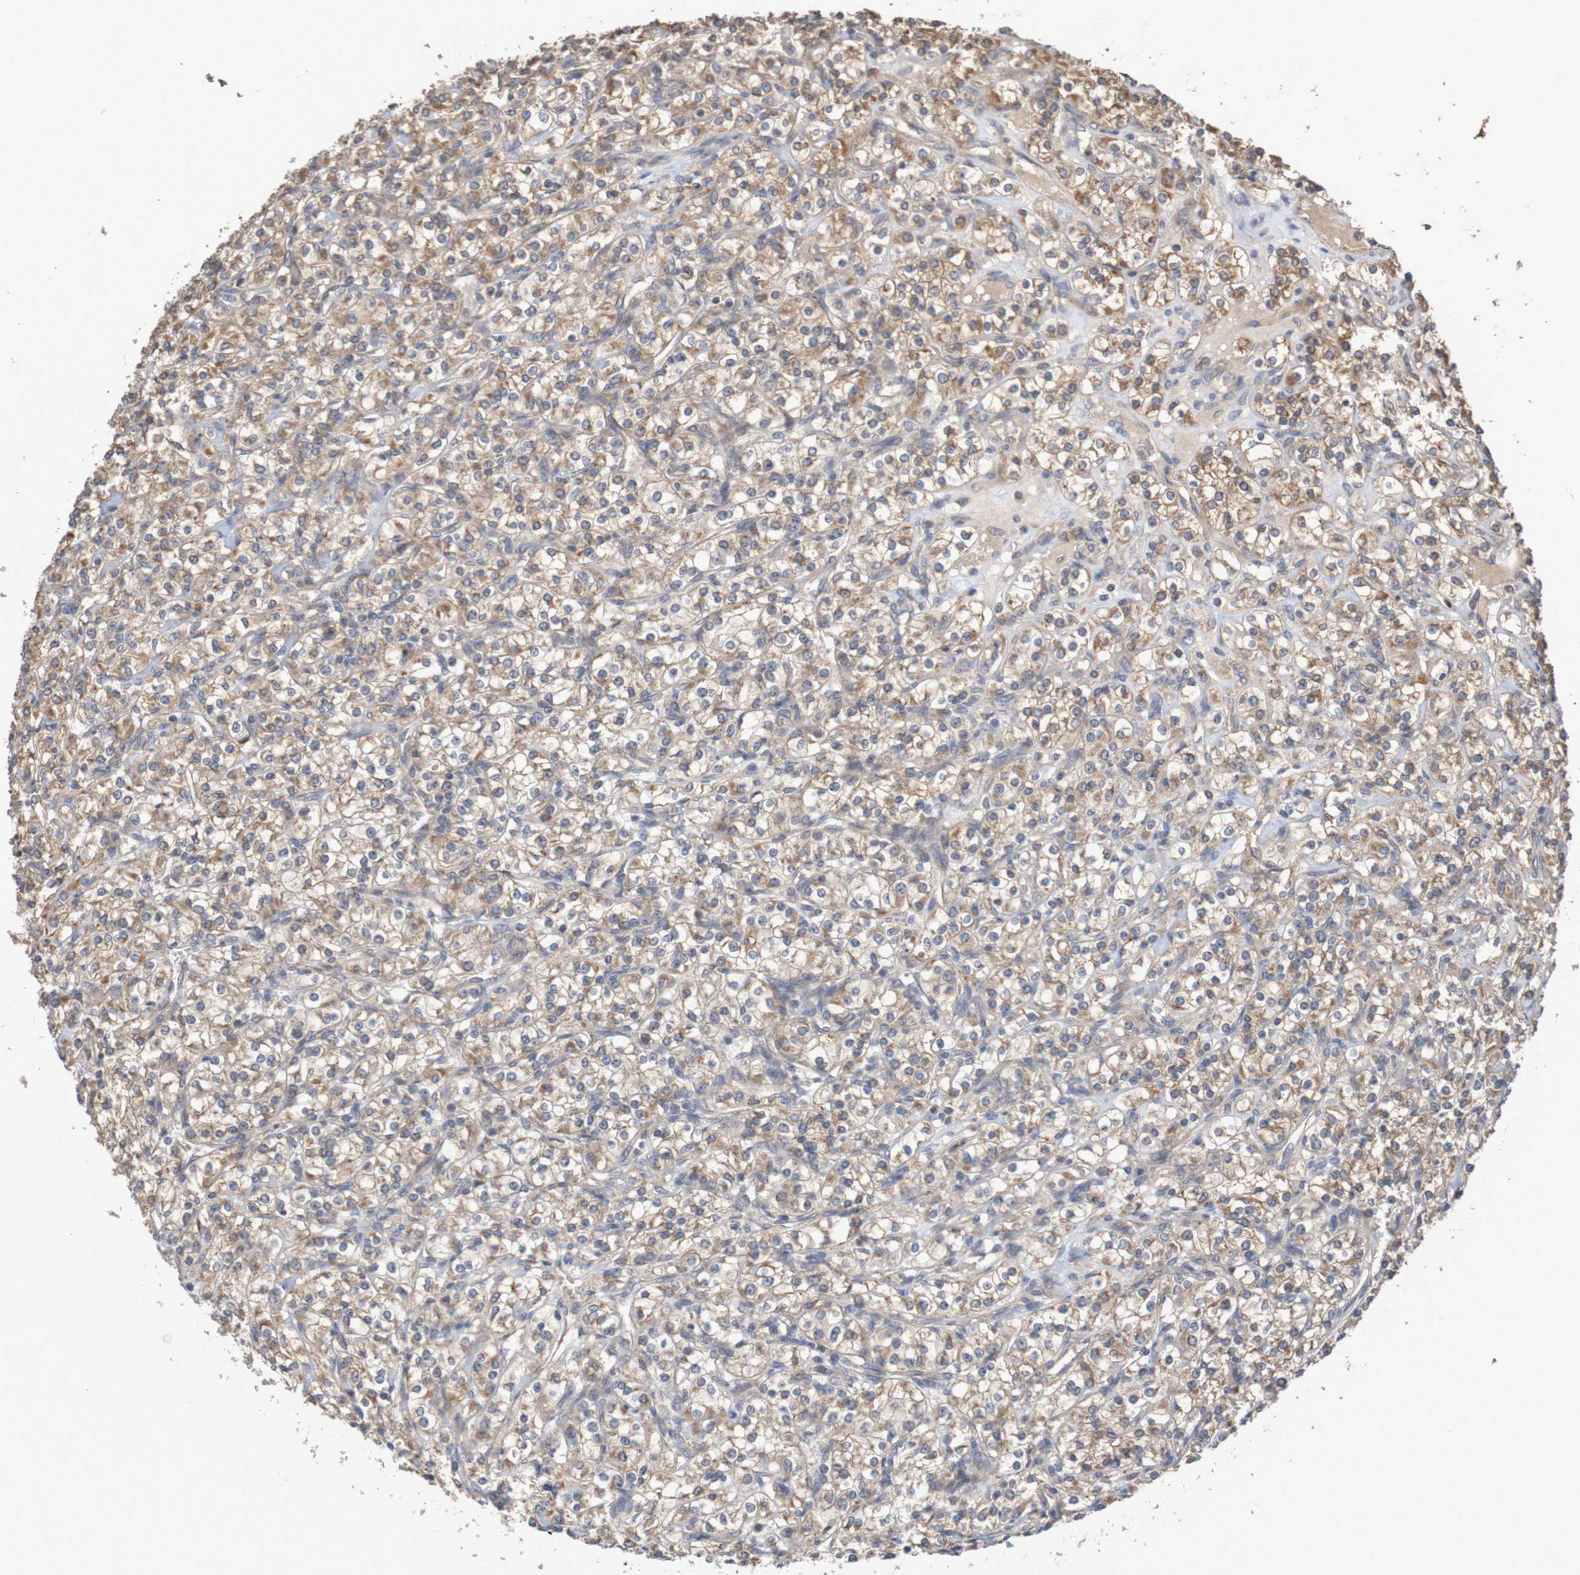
{"staining": {"intensity": "moderate", "quantity": ">75%", "location": "cytoplasmic/membranous"}, "tissue": "renal cancer", "cell_type": "Tumor cells", "image_type": "cancer", "snomed": [{"axis": "morphology", "description": "Adenocarcinoma, NOS"}, {"axis": "topography", "description": "Kidney"}], "caption": "A micrograph showing moderate cytoplasmic/membranous expression in approximately >75% of tumor cells in renal cancer (adenocarcinoma), as visualized by brown immunohistochemical staining.", "gene": "PHYH", "patient": {"sex": "male", "age": 77}}